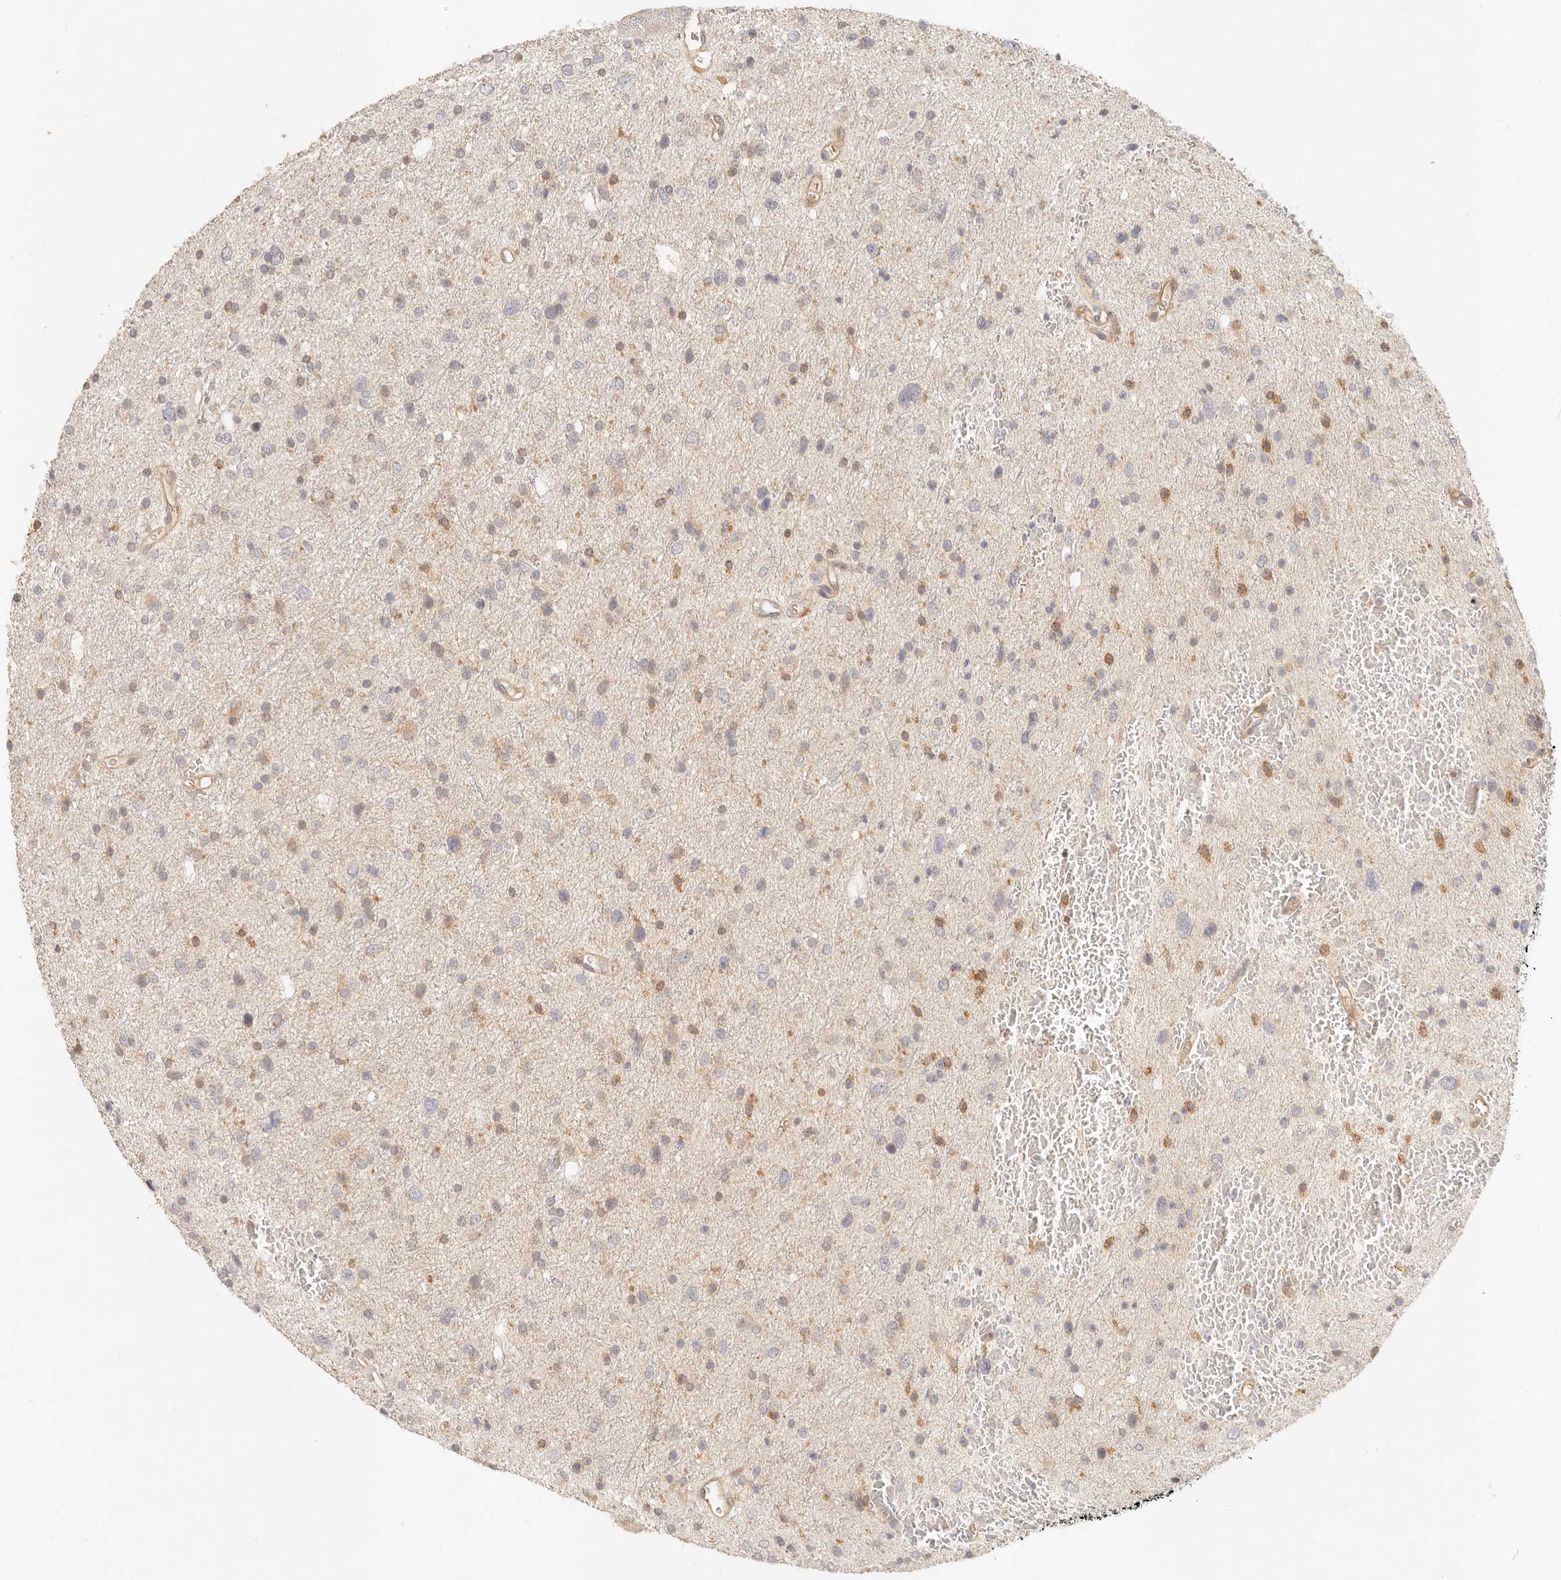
{"staining": {"intensity": "moderate", "quantity": "<25%", "location": "cytoplasmic/membranous"}, "tissue": "glioma", "cell_type": "Tumor cells", "image_type": "cancer", "snomed": [{"axis": "morphology", "description": "Glioma, malignant, Low grade"}, {"axis": "topography", "description": "Brain"}], "caption": "Approximately <25% of tumor cells in malignant glioma (low-grade) reveal moderate cytoplasmic/membranous protein staining as visualized by brown immunohistochemical staining.", "gene": "NECAP2", "patient": {"sex": "female", "age": 37}}